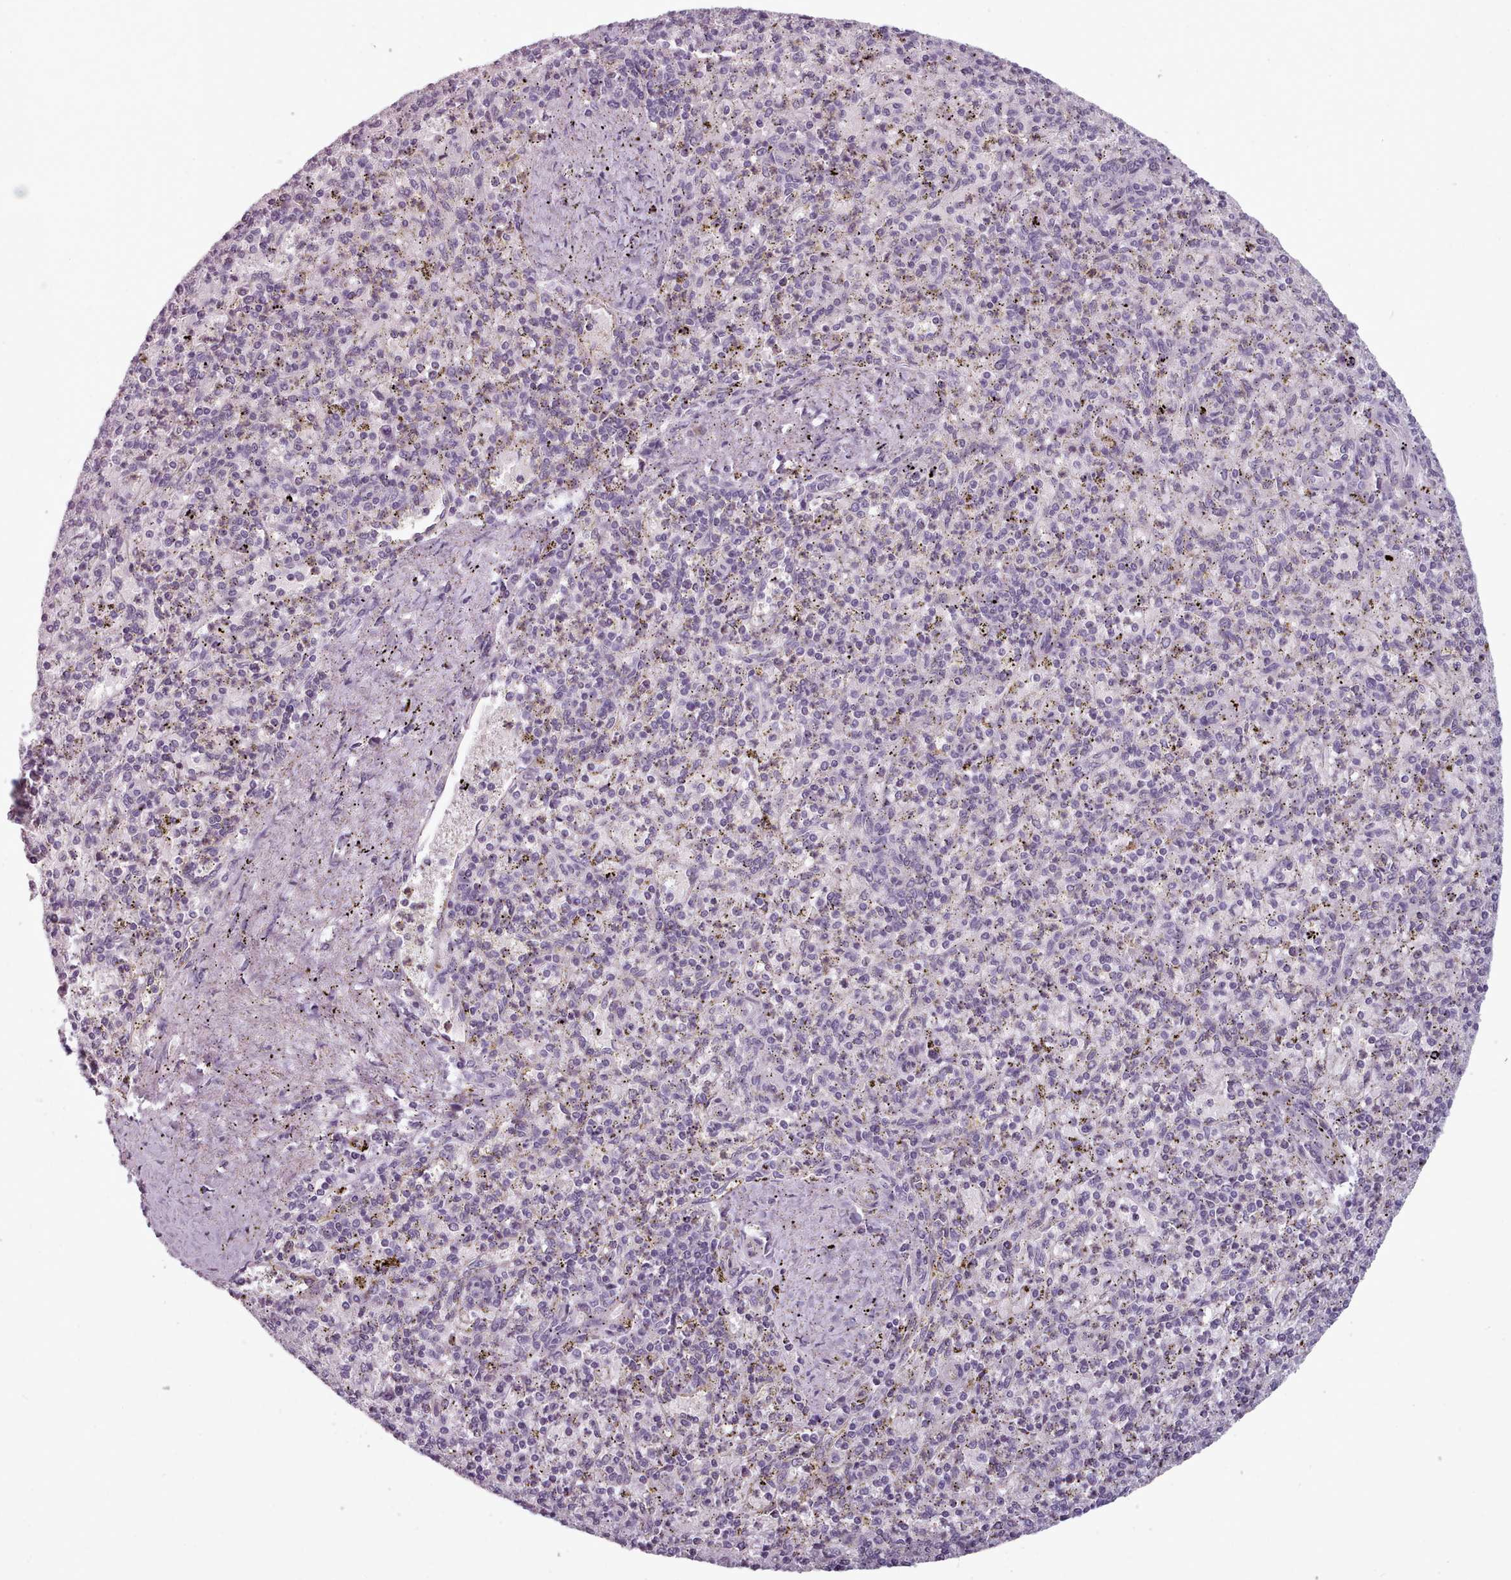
{"staining": {"intensity": "weak", "quantity": "<25%", "location": "cytoplasmic/membranous"}, "tissue": "spleen", "cell_type": "Cells in red pulp", "image_type": "normal", "snomed": [{"axis": "morphology", "description": "Normal tissue, NOS"}, {"axis": "topography", "description": "Spleen"}], "caption": "Cells in red pulp are negative for brown protein staining in normal spleen. Brightfield microscopy of immunohistochemistry (IHC) stained with DAB (brown) and hematoxylin (blue), captured at high magnification.", "gene": "PBX4", "patient": {"sex": "male", "age": 72}}